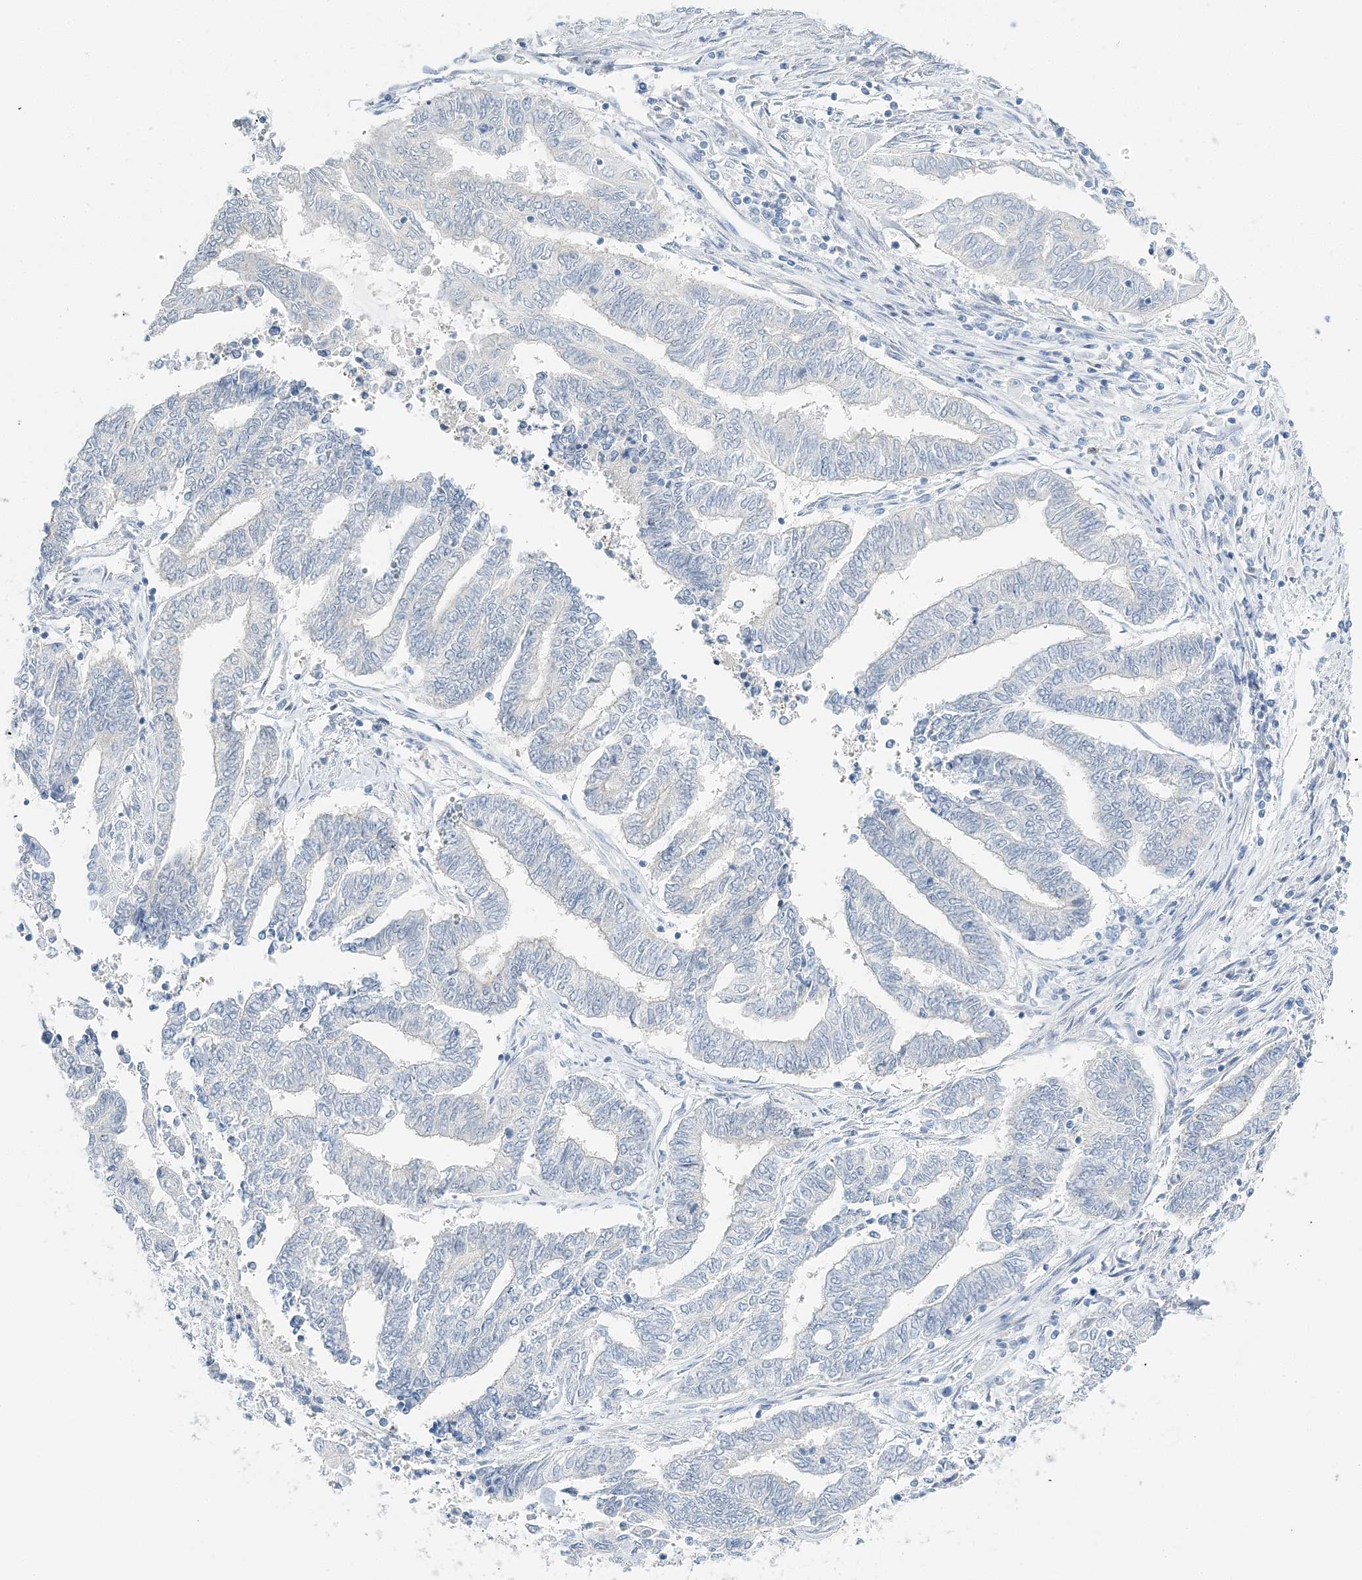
{"staining": {"intensity": "negative", "quantity": "none", "location": "none"}, "tissue": "endometrial cancer", "cell_type": "Tumor cells", "image_type": "cancer", "snomed": [{"axis": "morphology", "description": "Adenocarcinoma, NOS"}, {"axis": "topography", "description": "Uterus"}, {"axis": "topography", "description": "Endometrium"}], "caption": "IHC of adenocarcinoma (endometrial) shows no positivity in tumor cells.", "gene": "VILL", "patient": {"sex": "female", "age": 70}}